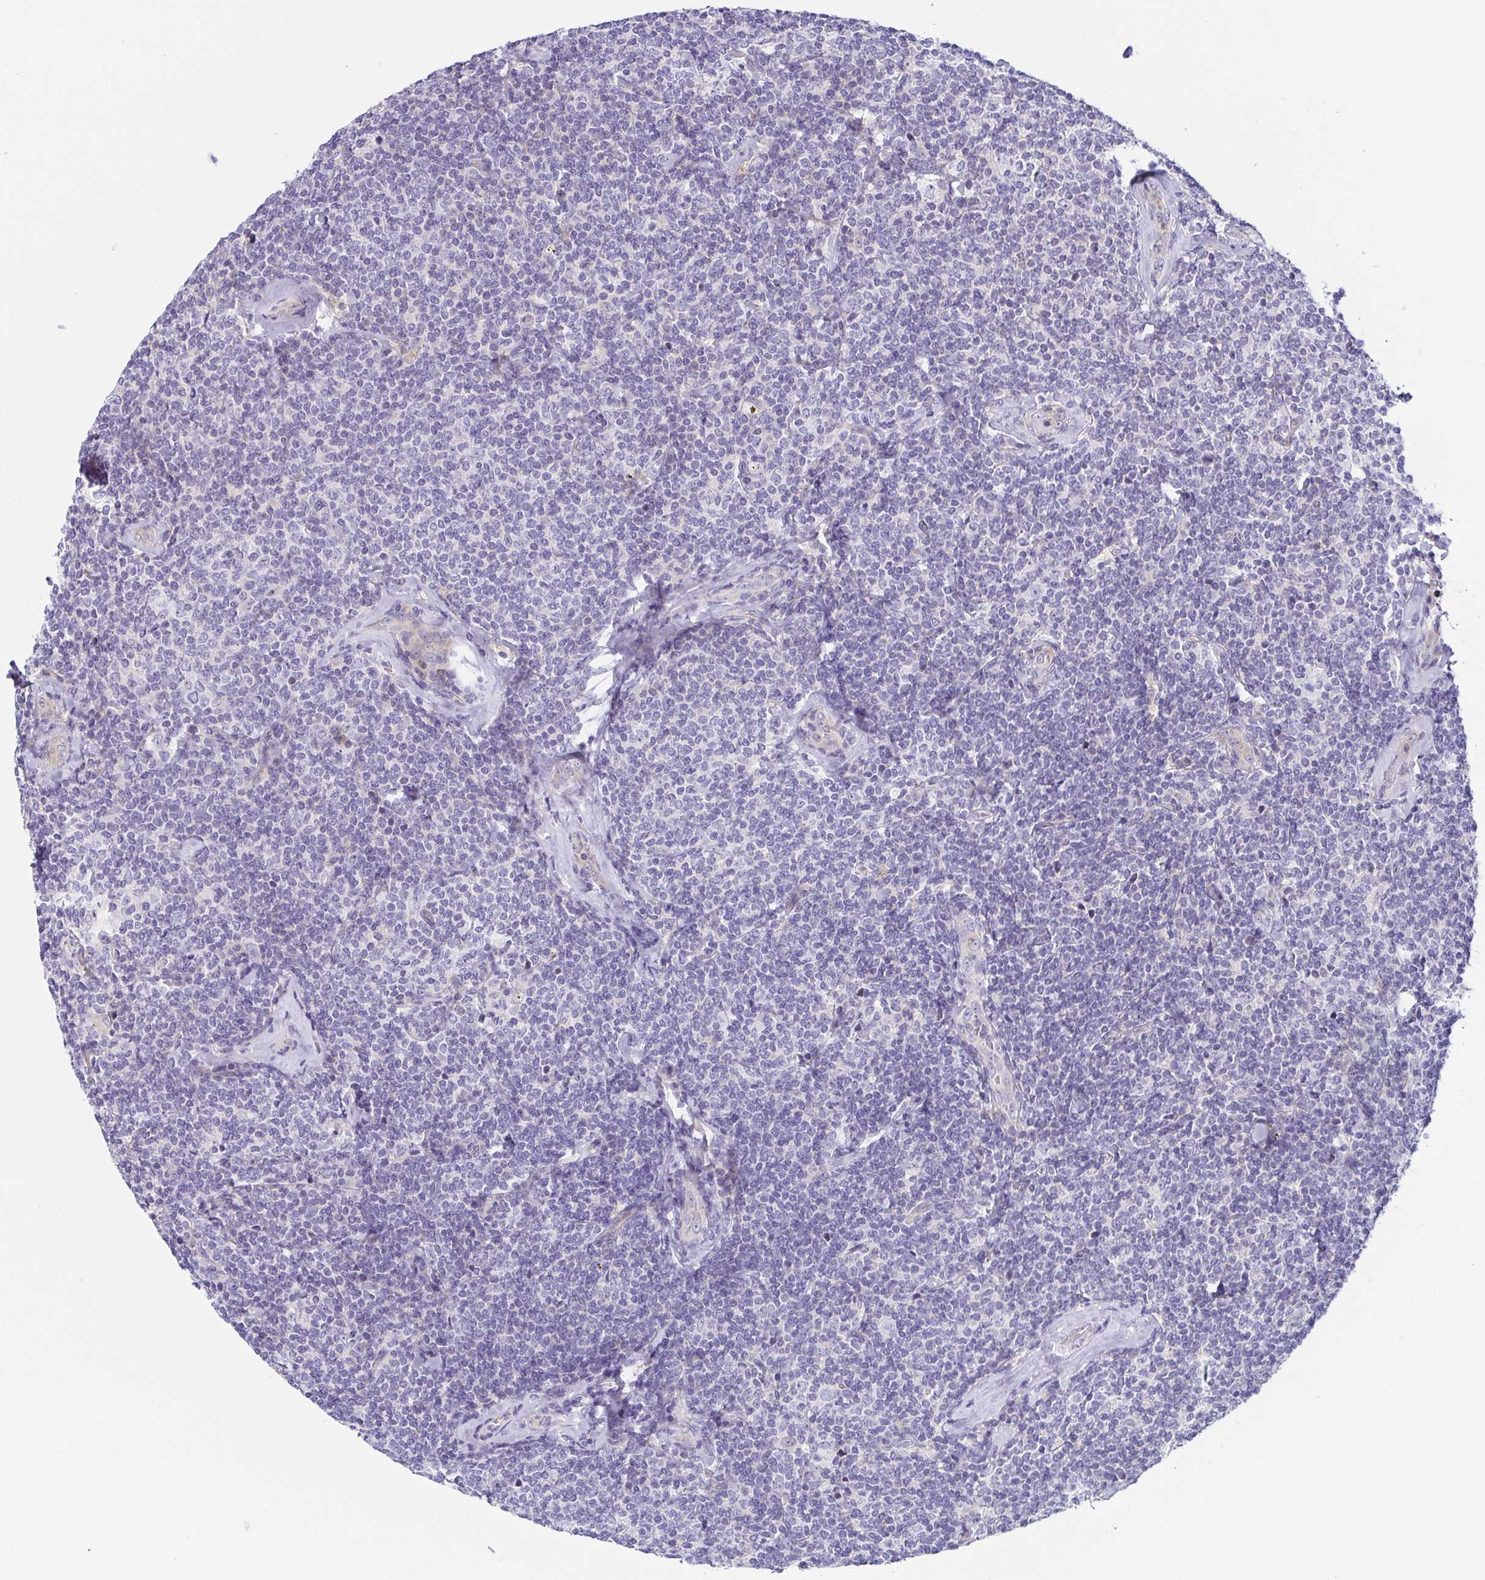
{"staining": {"intensity": "negative", "quantity": "none", "location": "none"}, "tissue": "lymphoma", "cell_type": "Tumor cells", "image_type": "cancer", "snomed": [{"axis": "morphology", "description": "Malignant lymphoma, non-Hodgkin's type, Low grade"}, {"axis": "topography", "description": "Lymph node"}], "caption": "This image is of lymphoma stained with immunohistochemistry to label a protein in brown with the nuclei are counter-stained blue. There is no staining in tumor cells. (Immunohistochemistry, brightfield microscopy, high magnification).", "gene": "FAM162B", "patient": {"sex": "female", "age": 56}}